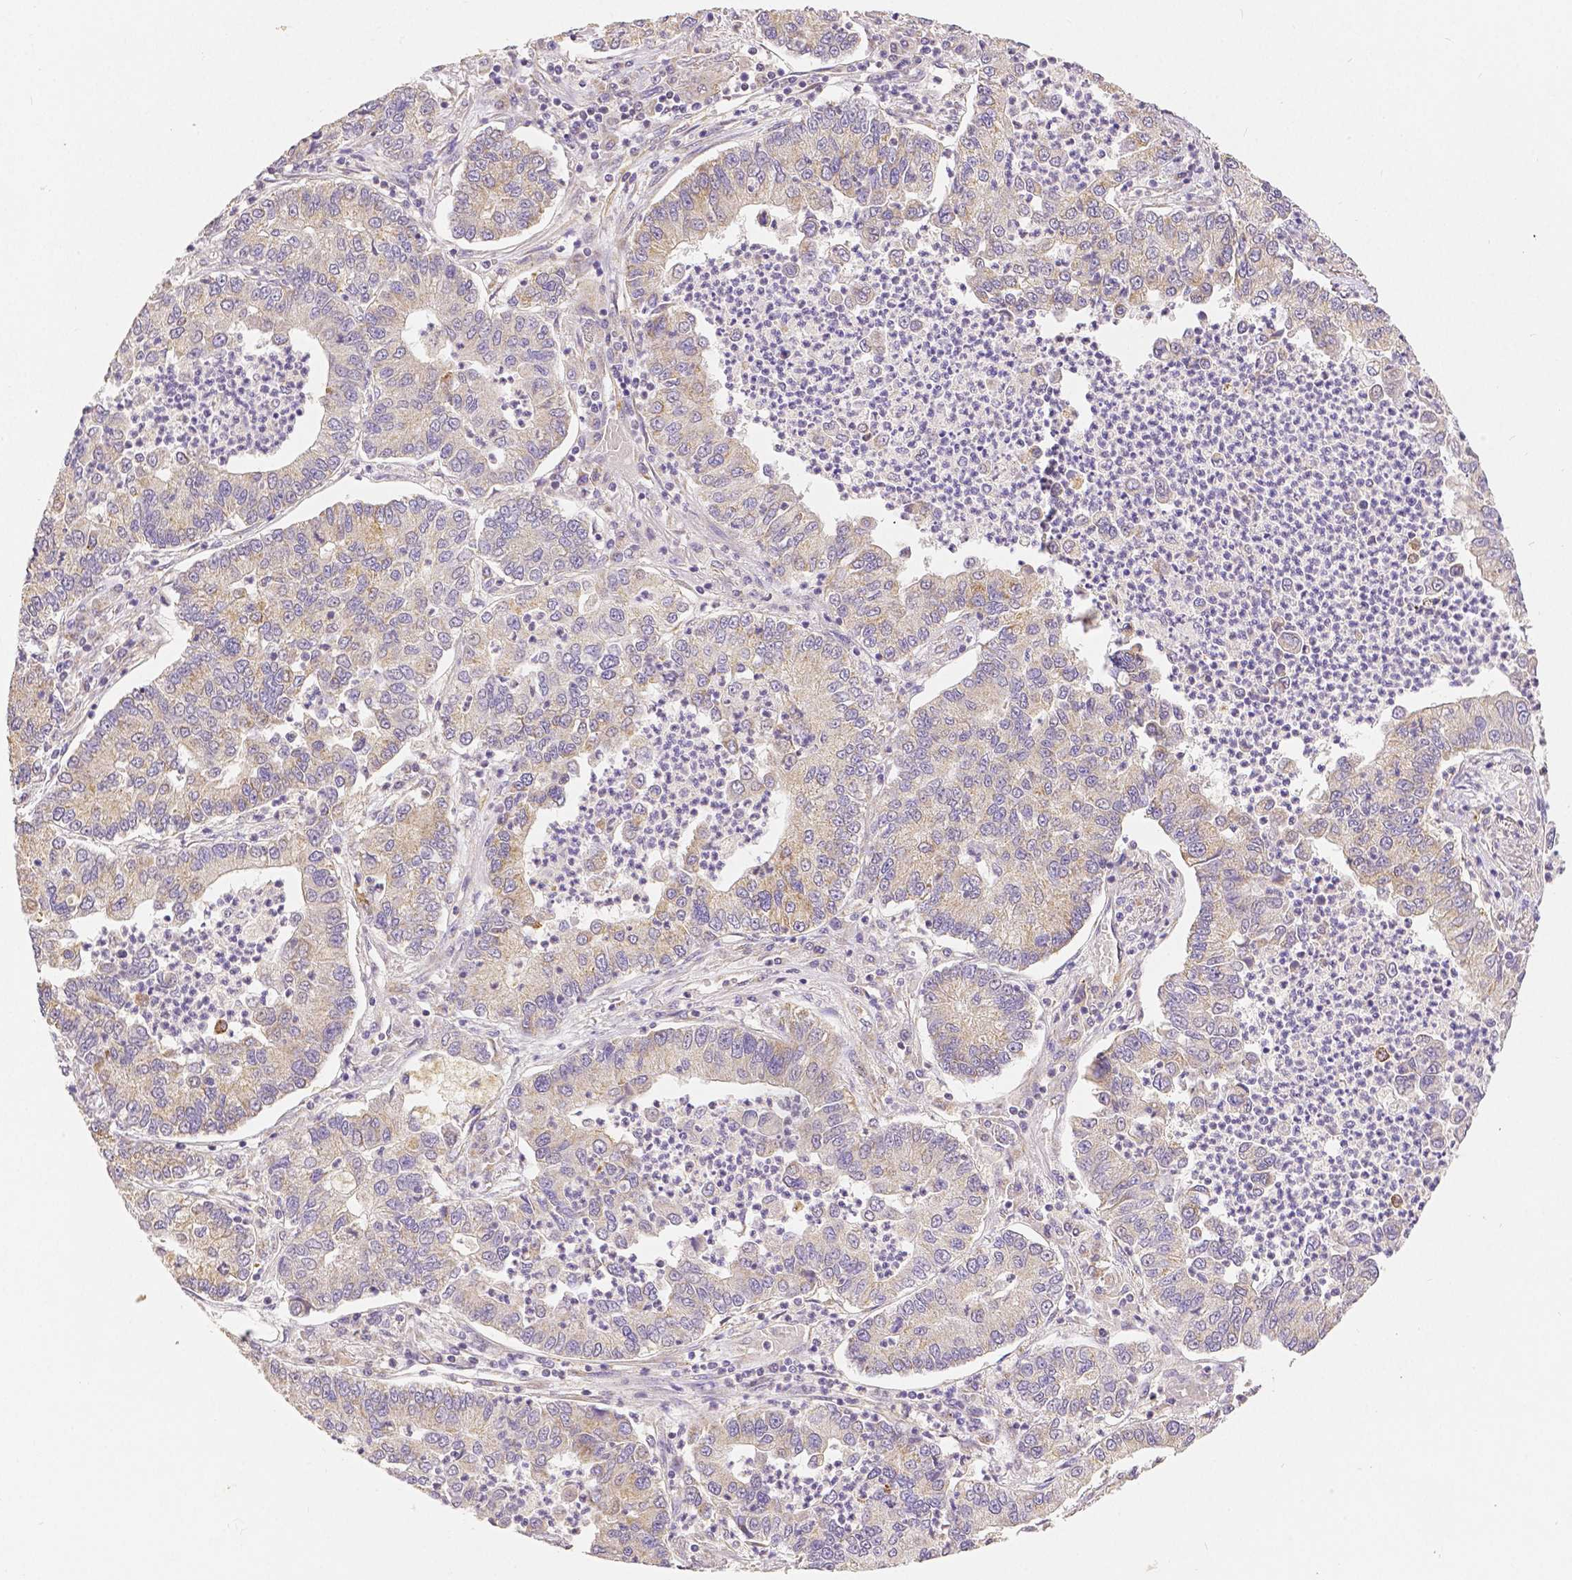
{"staining": {"intensity": "weak", "quantity": "25%-75%", "location": "cytoplasmic/membranous"}, "tissue": "lung cancer", "cell_type": "Tumor cells", "image_type": "cancer", "snomed": [{"axis": "morphology", "description": "Adenocarcinoma, NOS"}, {"axis": "topography", "description": "Lung"}], "caption": "IHC staining of lung cancer, which demonstrates low levels of weak cytoplasmic/membranous expression in about 25%-75% of tumor cells indicating weak cytoplasmic/membranous protein expression. The staining was performed using DAB (3,3'-diaminobenzidine) (brown) for protein detection and nuclei were counterstained in hematoxylin (blue).", "gene": "RHOT1", "patient": {"sex": "female", "age": 57}}